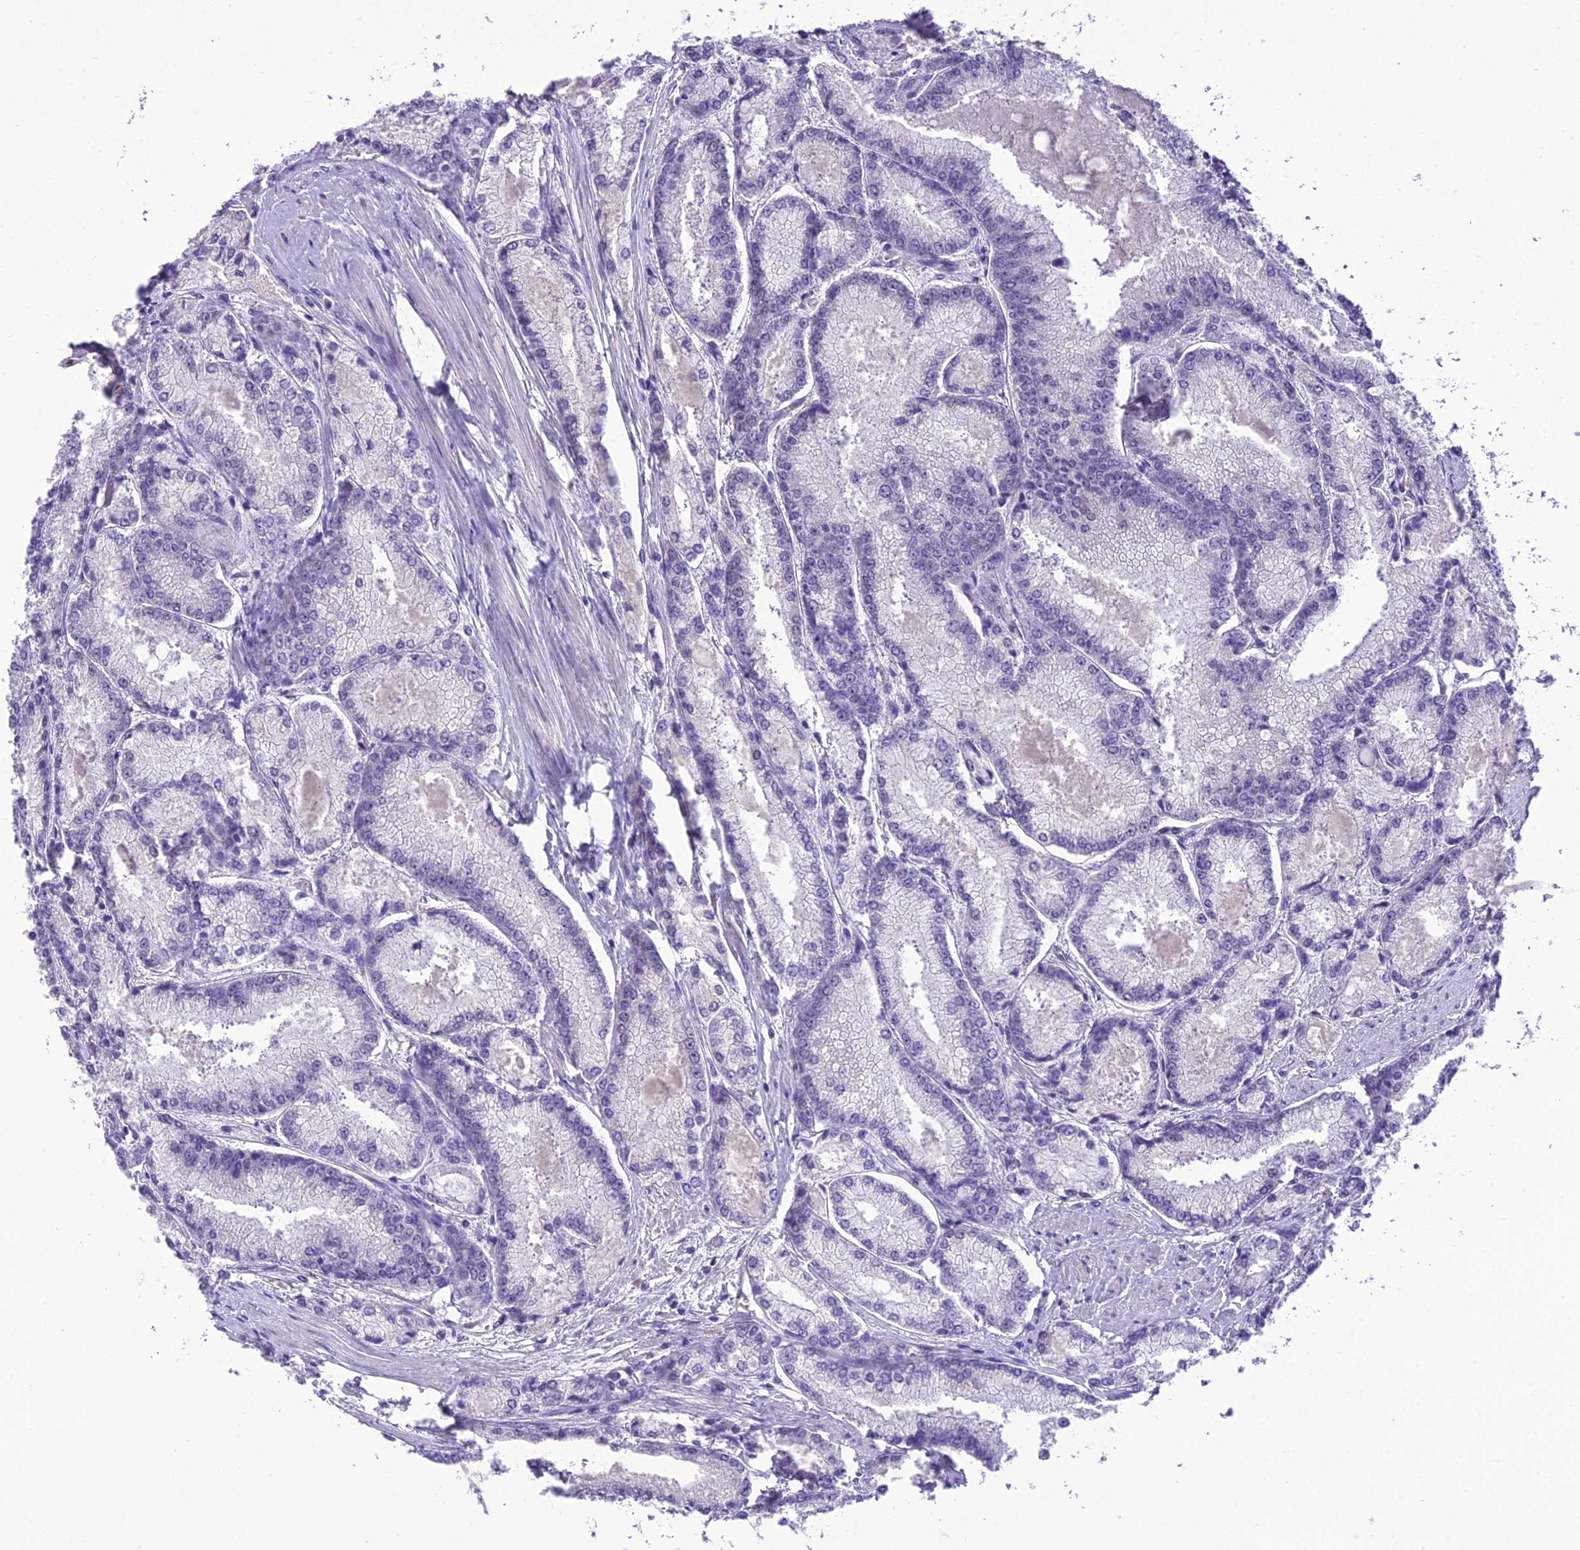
{"staining": {"intensity": "negative", "quantity": "none", "location": "none"}, "tissue": "prostate cancer", "cell_type": "Tumor cells", "image_type": "cancer", "snomed": [{"axis": "morphology", "description": "Adenocarcinoma, Low grade"}, {"axis": "topography", "description": "Prostate"}], "caption": "The immunohistochemistry (IHC) micrograph has no significant expression in tumor cells of low-grade adenocarcinoma (prostate) tissue.", "gene": "SH3RF3", "patient": {"sex": "male", "age": 74}}